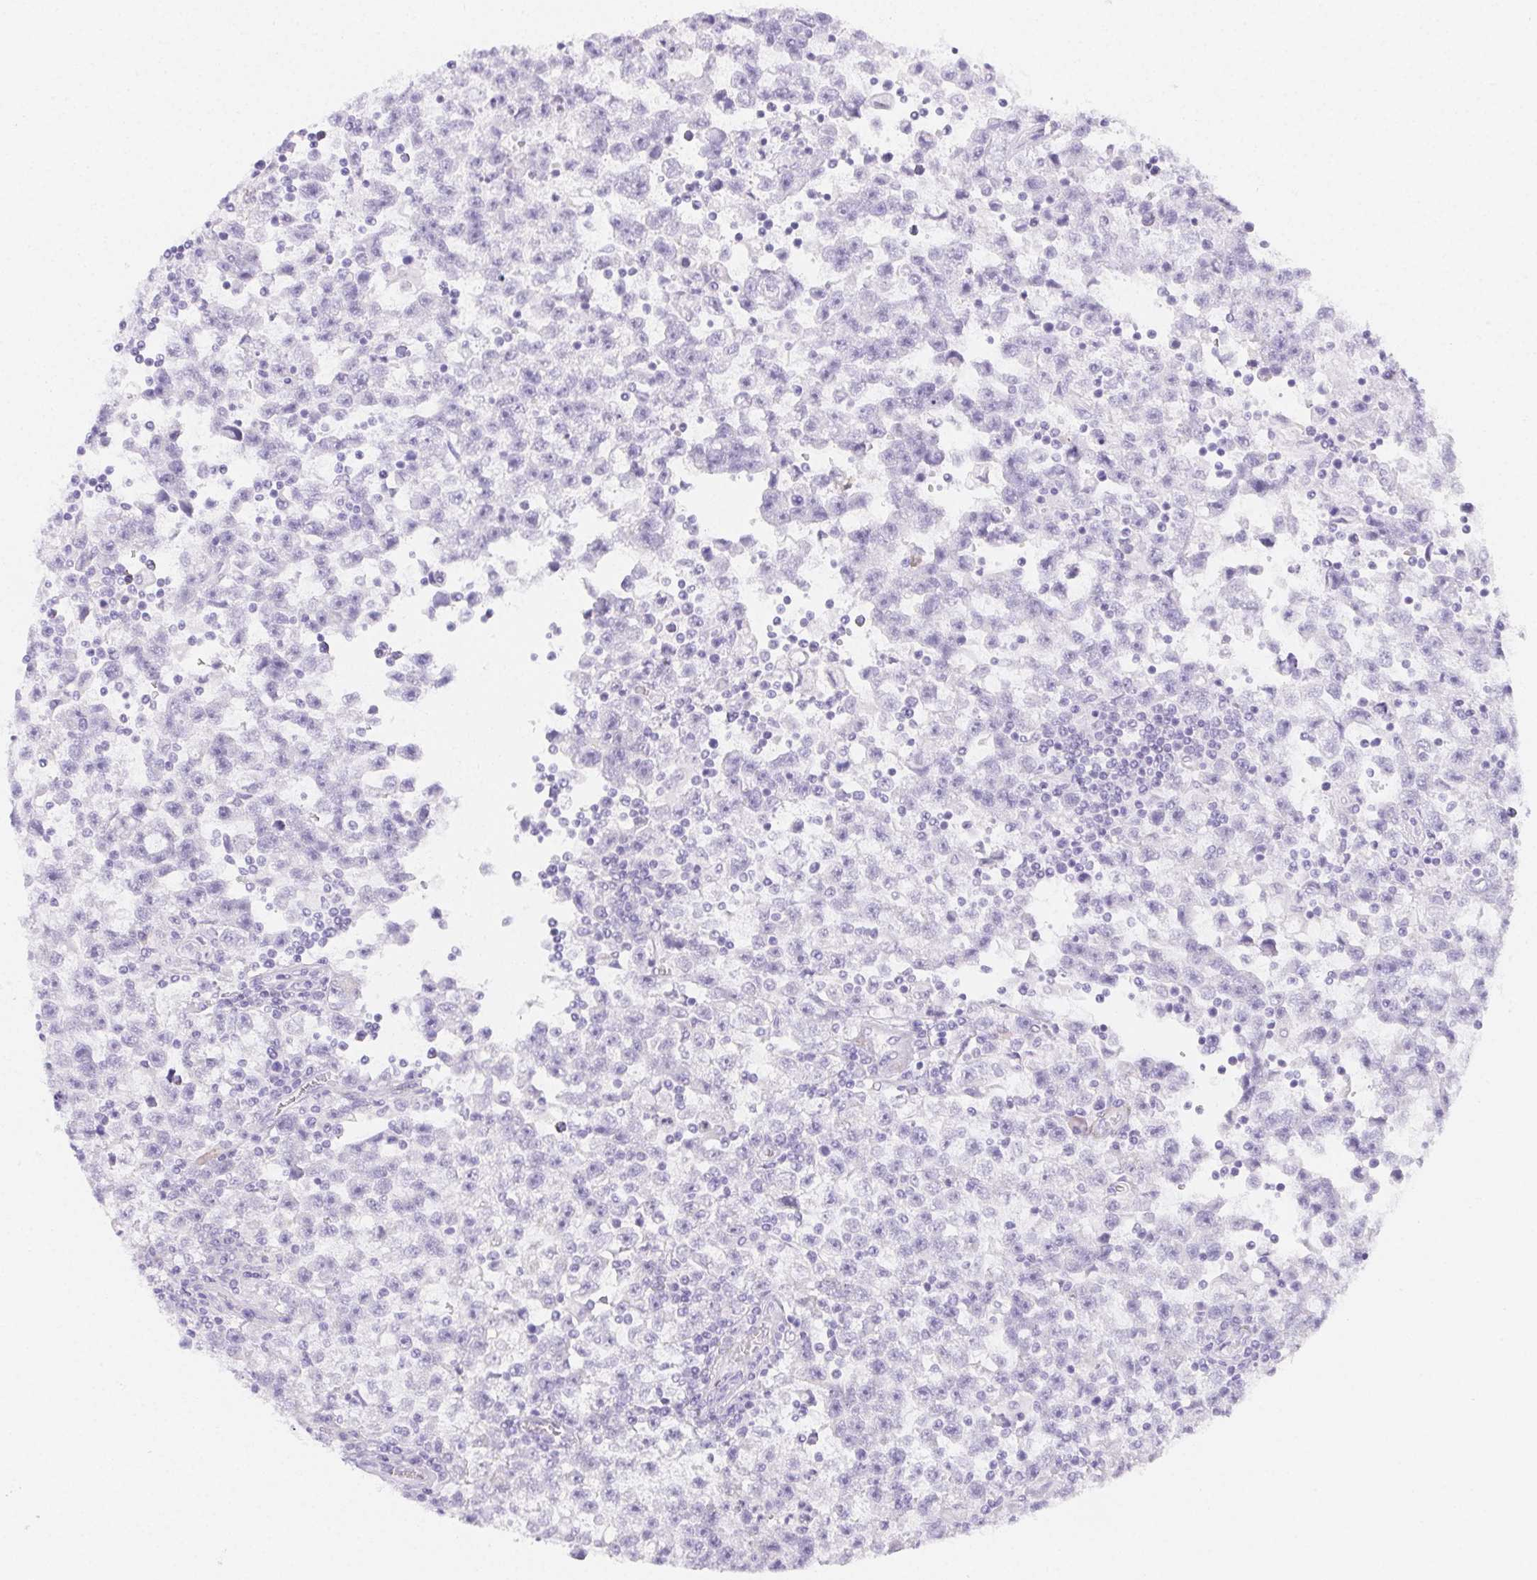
{"staining": {"intensity": "negative", "quantity": "none", "location": "none"}, "tissue": "testis cancer", "cell_type": "Tumor cells", "image_type": "cancer", "snomed": [{"axis": "morphology", "description": "Seminoma, NOS"}, {"axis": "topography", "description": "Testis"}], "caption": "Testis cancer stained for a protein using immunohistochemistry displays no positivity tumor cells.", "gene": "HRC", "patient": {"sex": "male", "age": 31}}